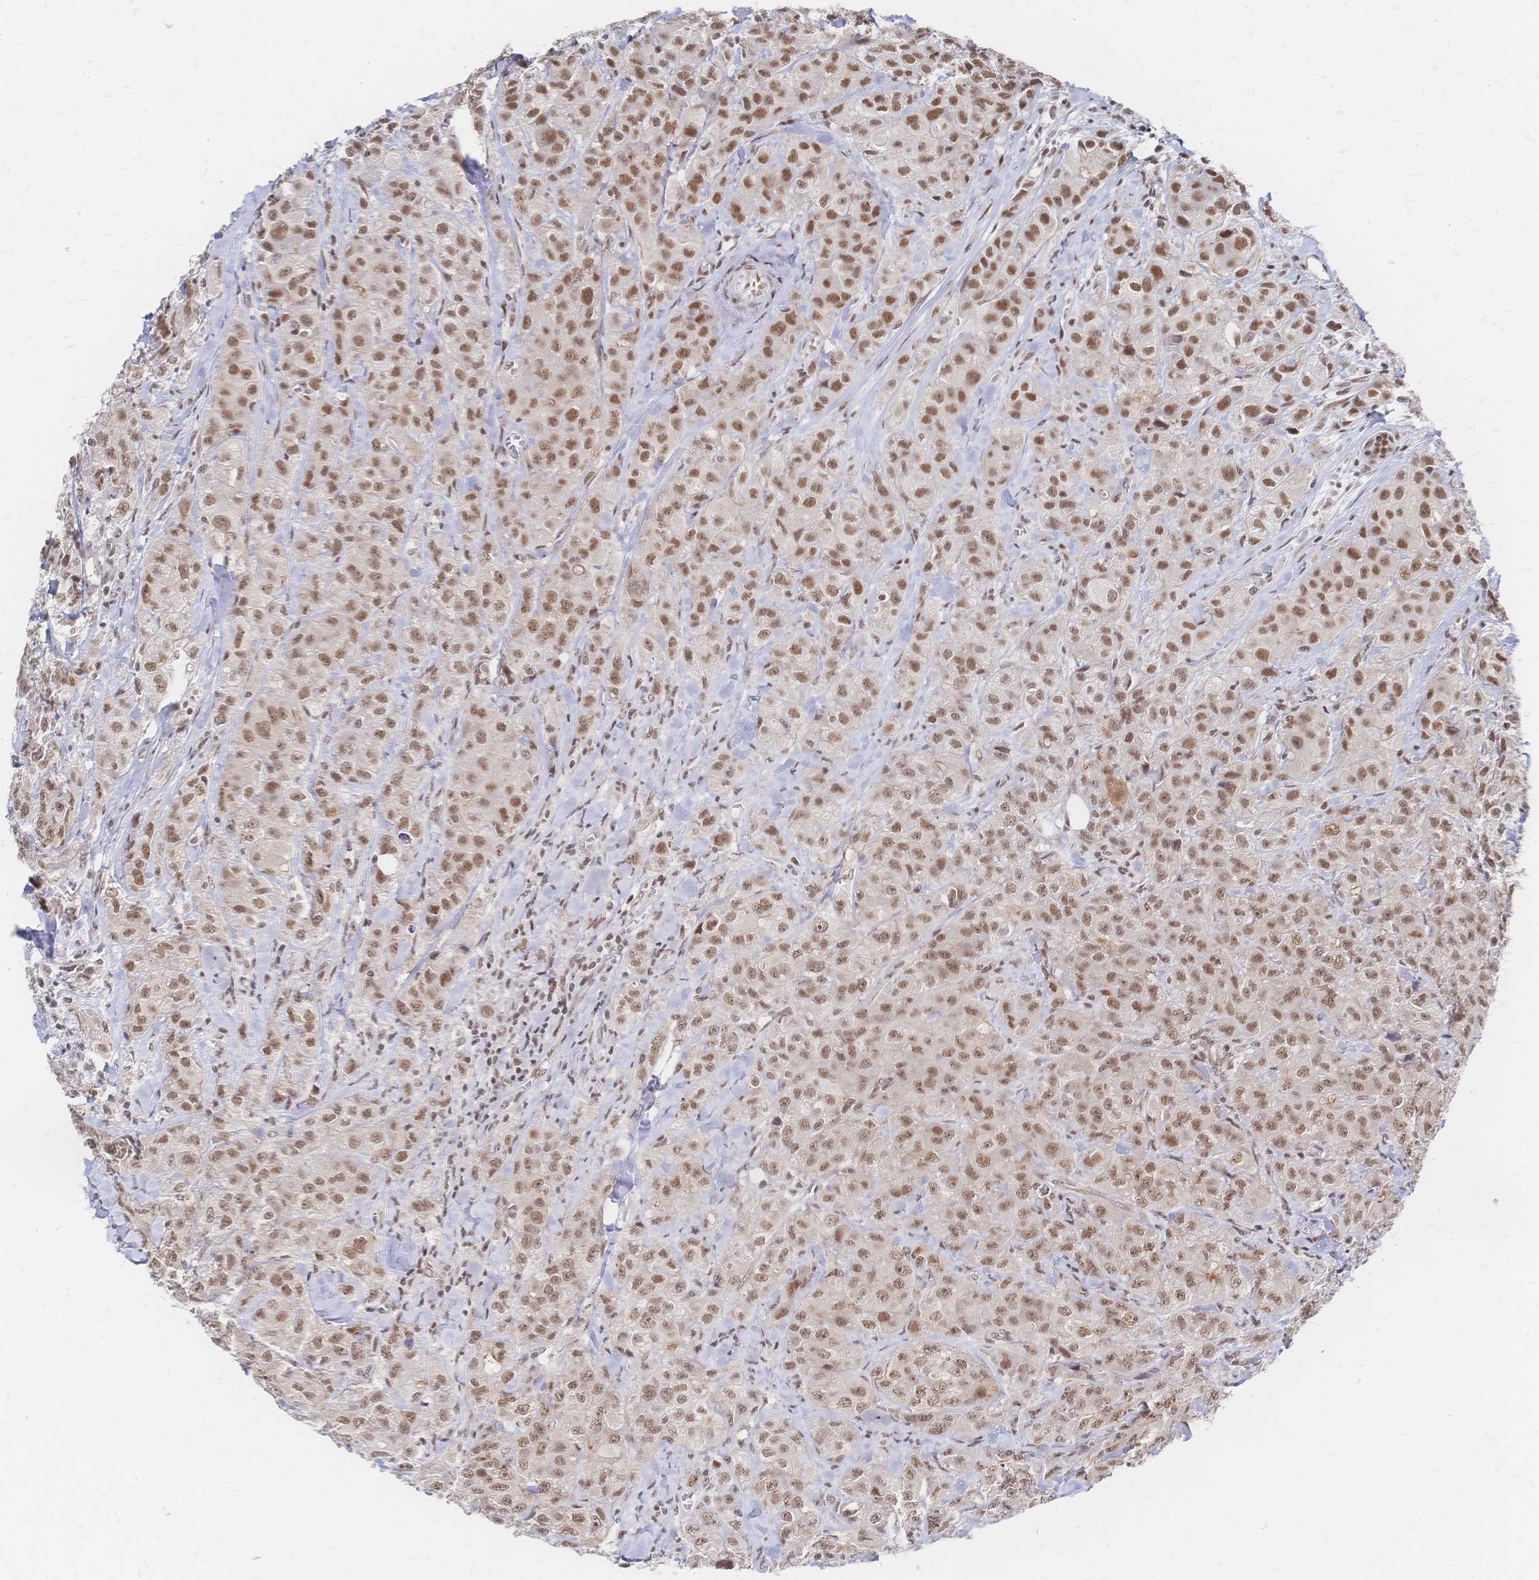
{"staining": {"intensity": "moderate", "quantity": ">75%", "location": "nuclear"}, "tissue": "breast cancer", "cell_type": "Tumor cells", "image_type": "cancer", "snomed": [{"axis": "morphology", "description": "Normal tissue, NOS"}, {"axis": "morphology", "description": "Duct carcinoma"}, {"axis": "topography", "description": "Breast"}], "caption": "Immunohistochemistry of human breast infiltrating ductal carcinoma shows medium levels of moderate nuclear expression in approximately >75% of tumor cells. (Brightfield microscopy of DAB IHC at high magnification).", "gene": "NELFA", "patient": {"sex": "female", "age": 43}}